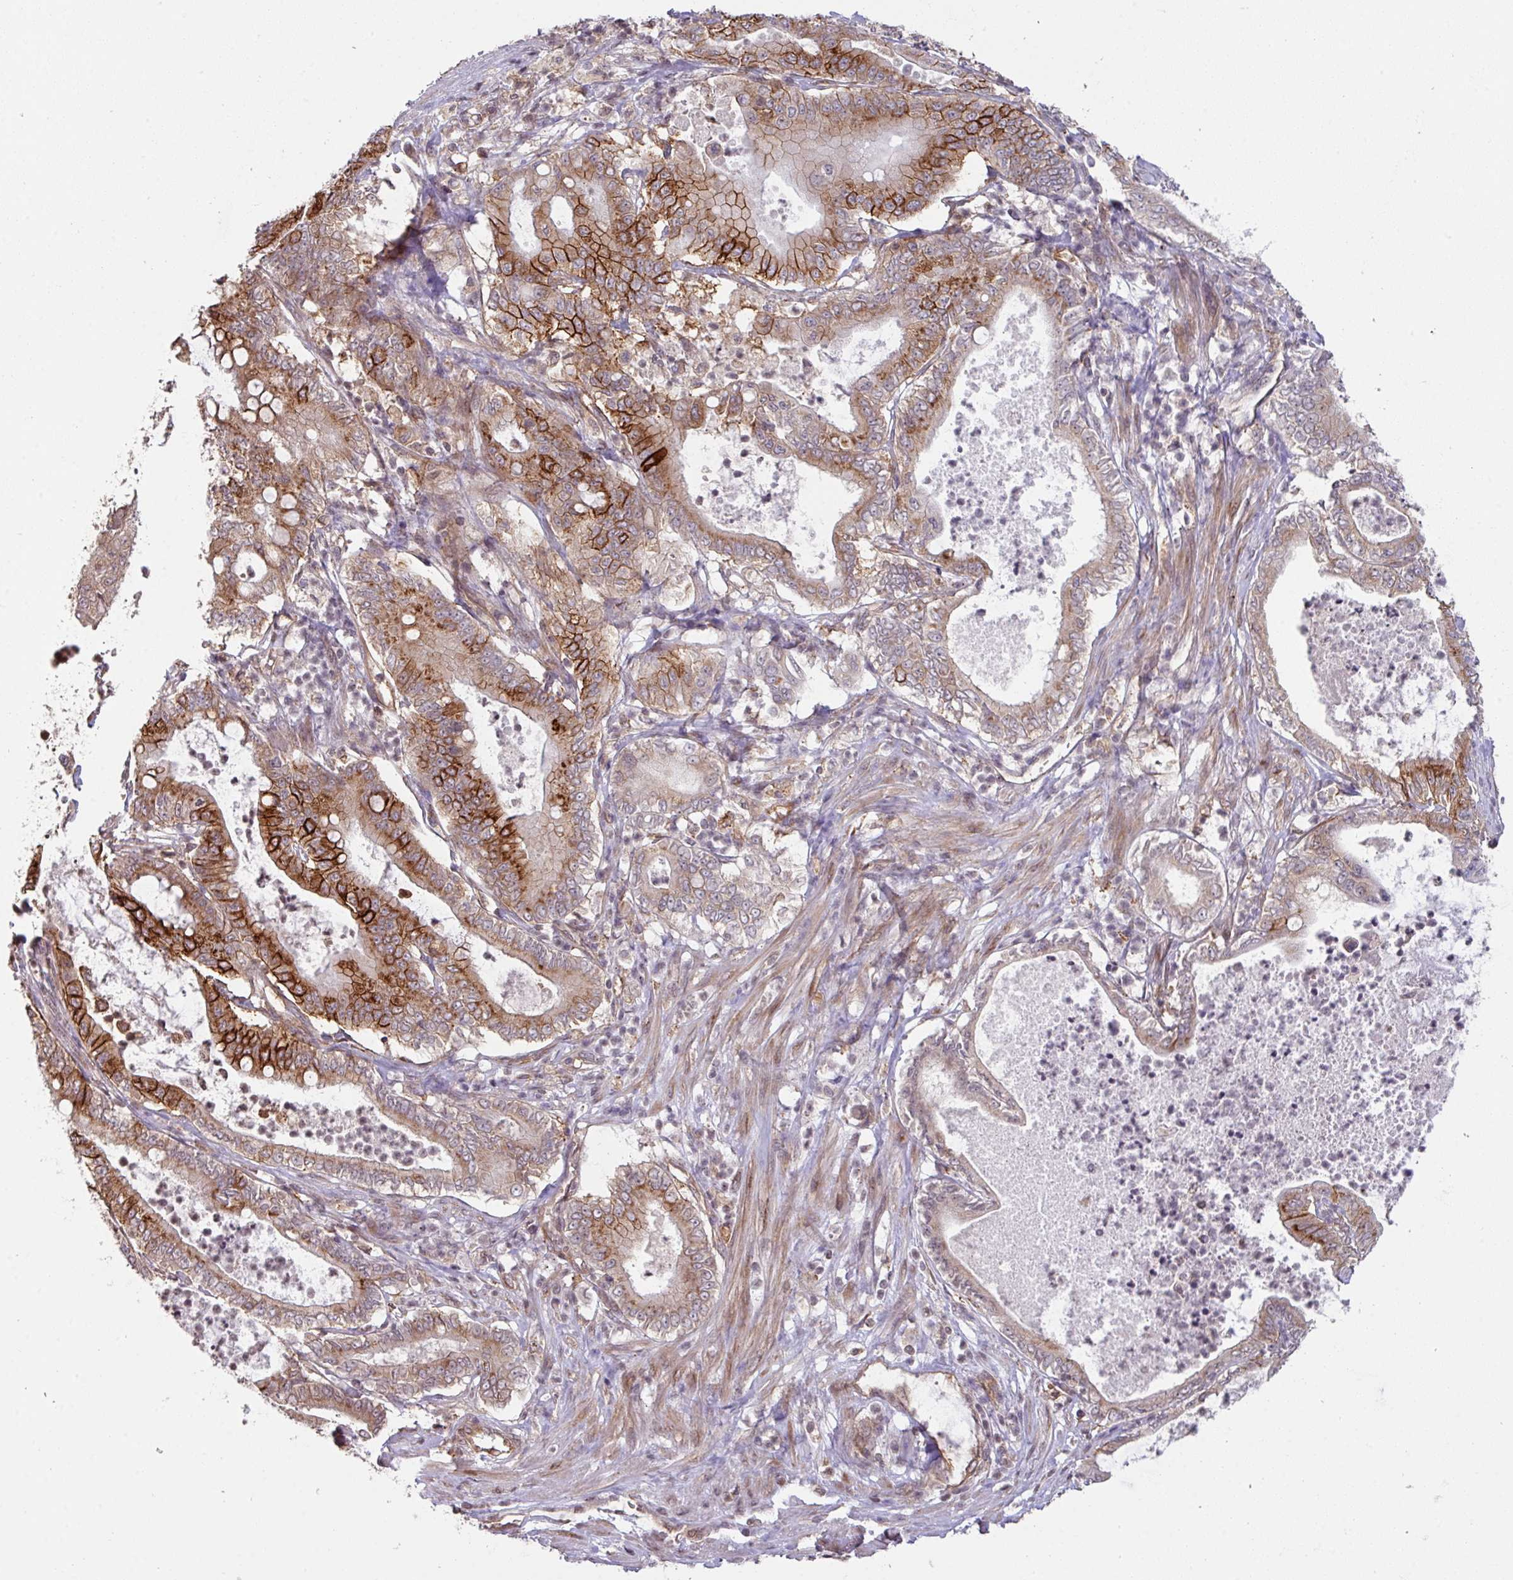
{"staining": {"intensity": "strong", "quantity": "25%-75%", "location": "cytoplasmic/membranous"}, "tissue": "pancreatic cancer", "cell_type": "Tumor cells", "image_type": "cancer", "snomed": [{"axis": "morphology", "description": "Adenocarcinoma, NOS"}, {"axis": "topography", "description": "Pancreas"}], "caption": "Immunohistochemistry (IHC) image of neoplastic tissue: human pancreatic cancer stained using IHC exhibits high levels of strong protein expression localized specifically in the cytoplasmic/membranous of tumor cells, appearing as a cytoplasmic/membranous brown color.", "gene": "CYFIP2", "patient": {"sex": "male", "age": 71}}